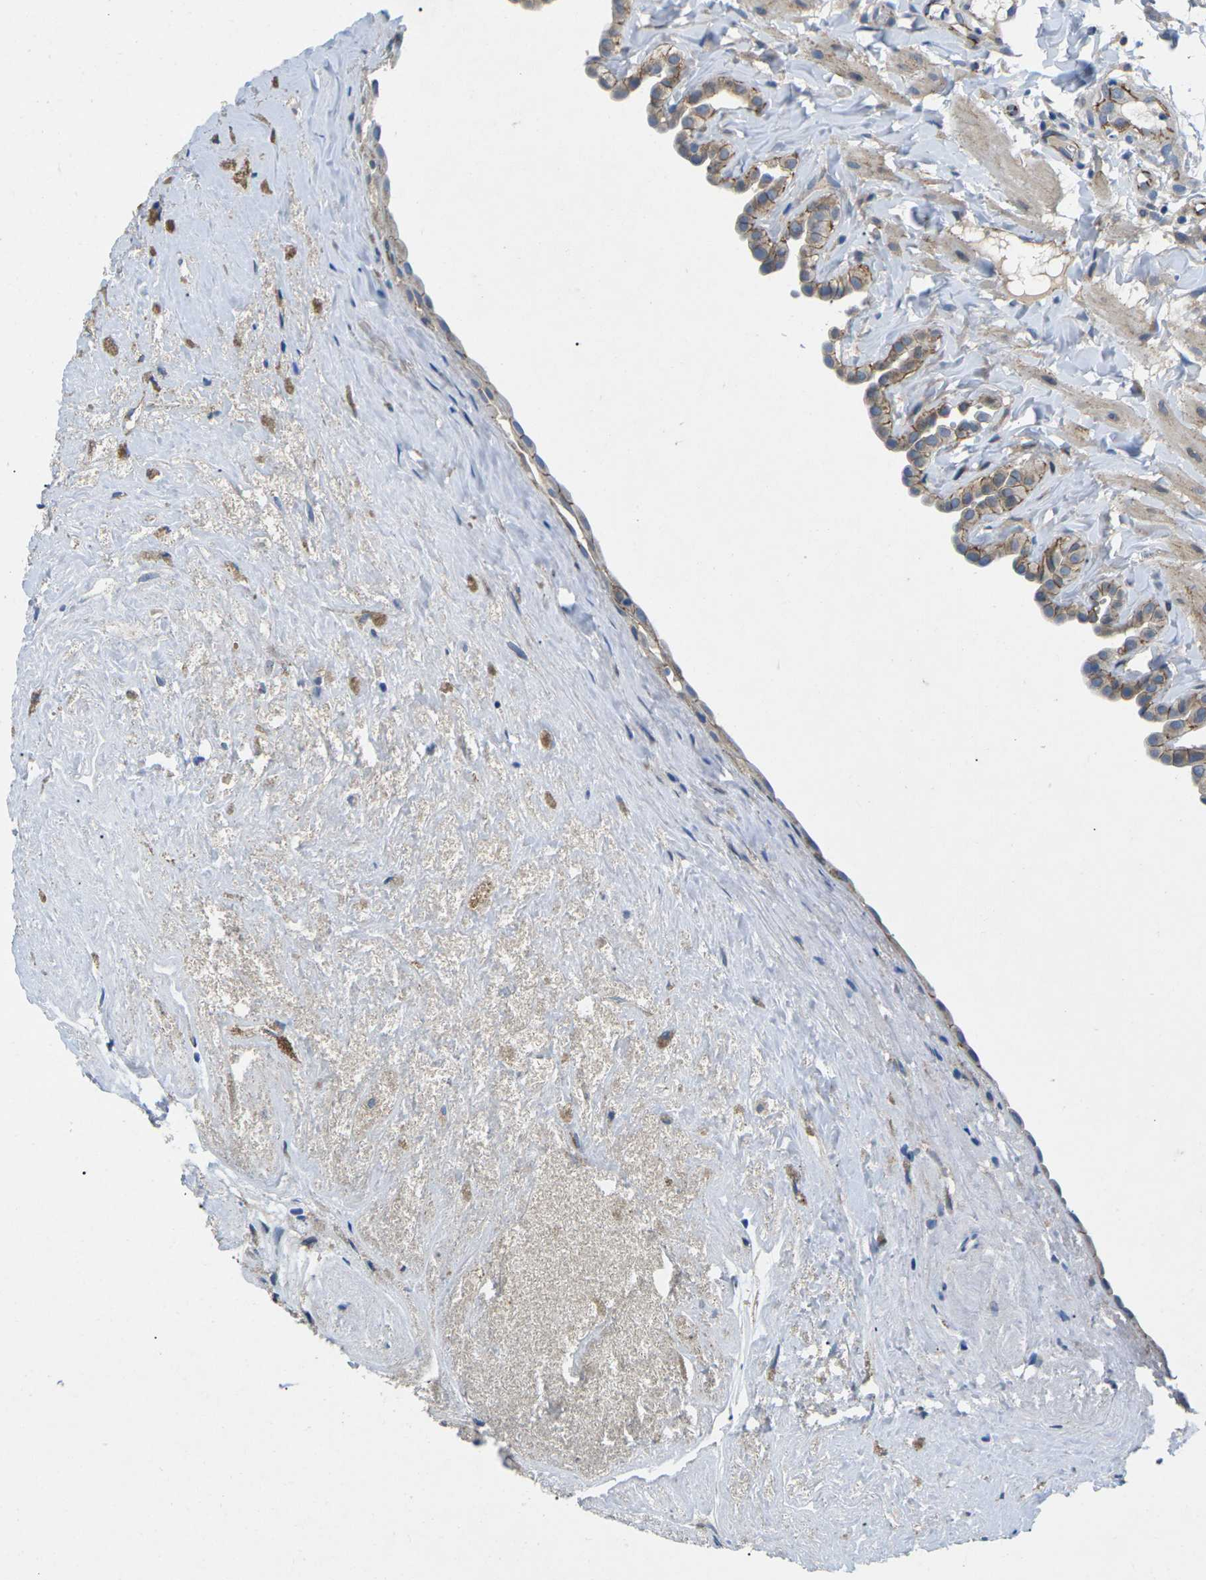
{"staining": {"intensity": "moderate", "quantity": ">75%", "location": "cytoplasmic/membranous"}, "tissue": "fallopian tube", "cell_type": "Glandular cells", "image_type": "normal", "snomed": [{"axis": "morphology", "description": "Normal tissue, NOS"}, {"axis": "topography", "description": "Fallopian tube"}, {"axis": "topography", "description": "Placenta"}], "caption": "A micrograph showing moderate cytoplasmic/membranous staining in about >75% of glandular cells in benign fallopian tube, as visualized by brown immunohistochemical staining.", "gene": "CTNND1", "patient": {"sex": "female", "age": 34}}